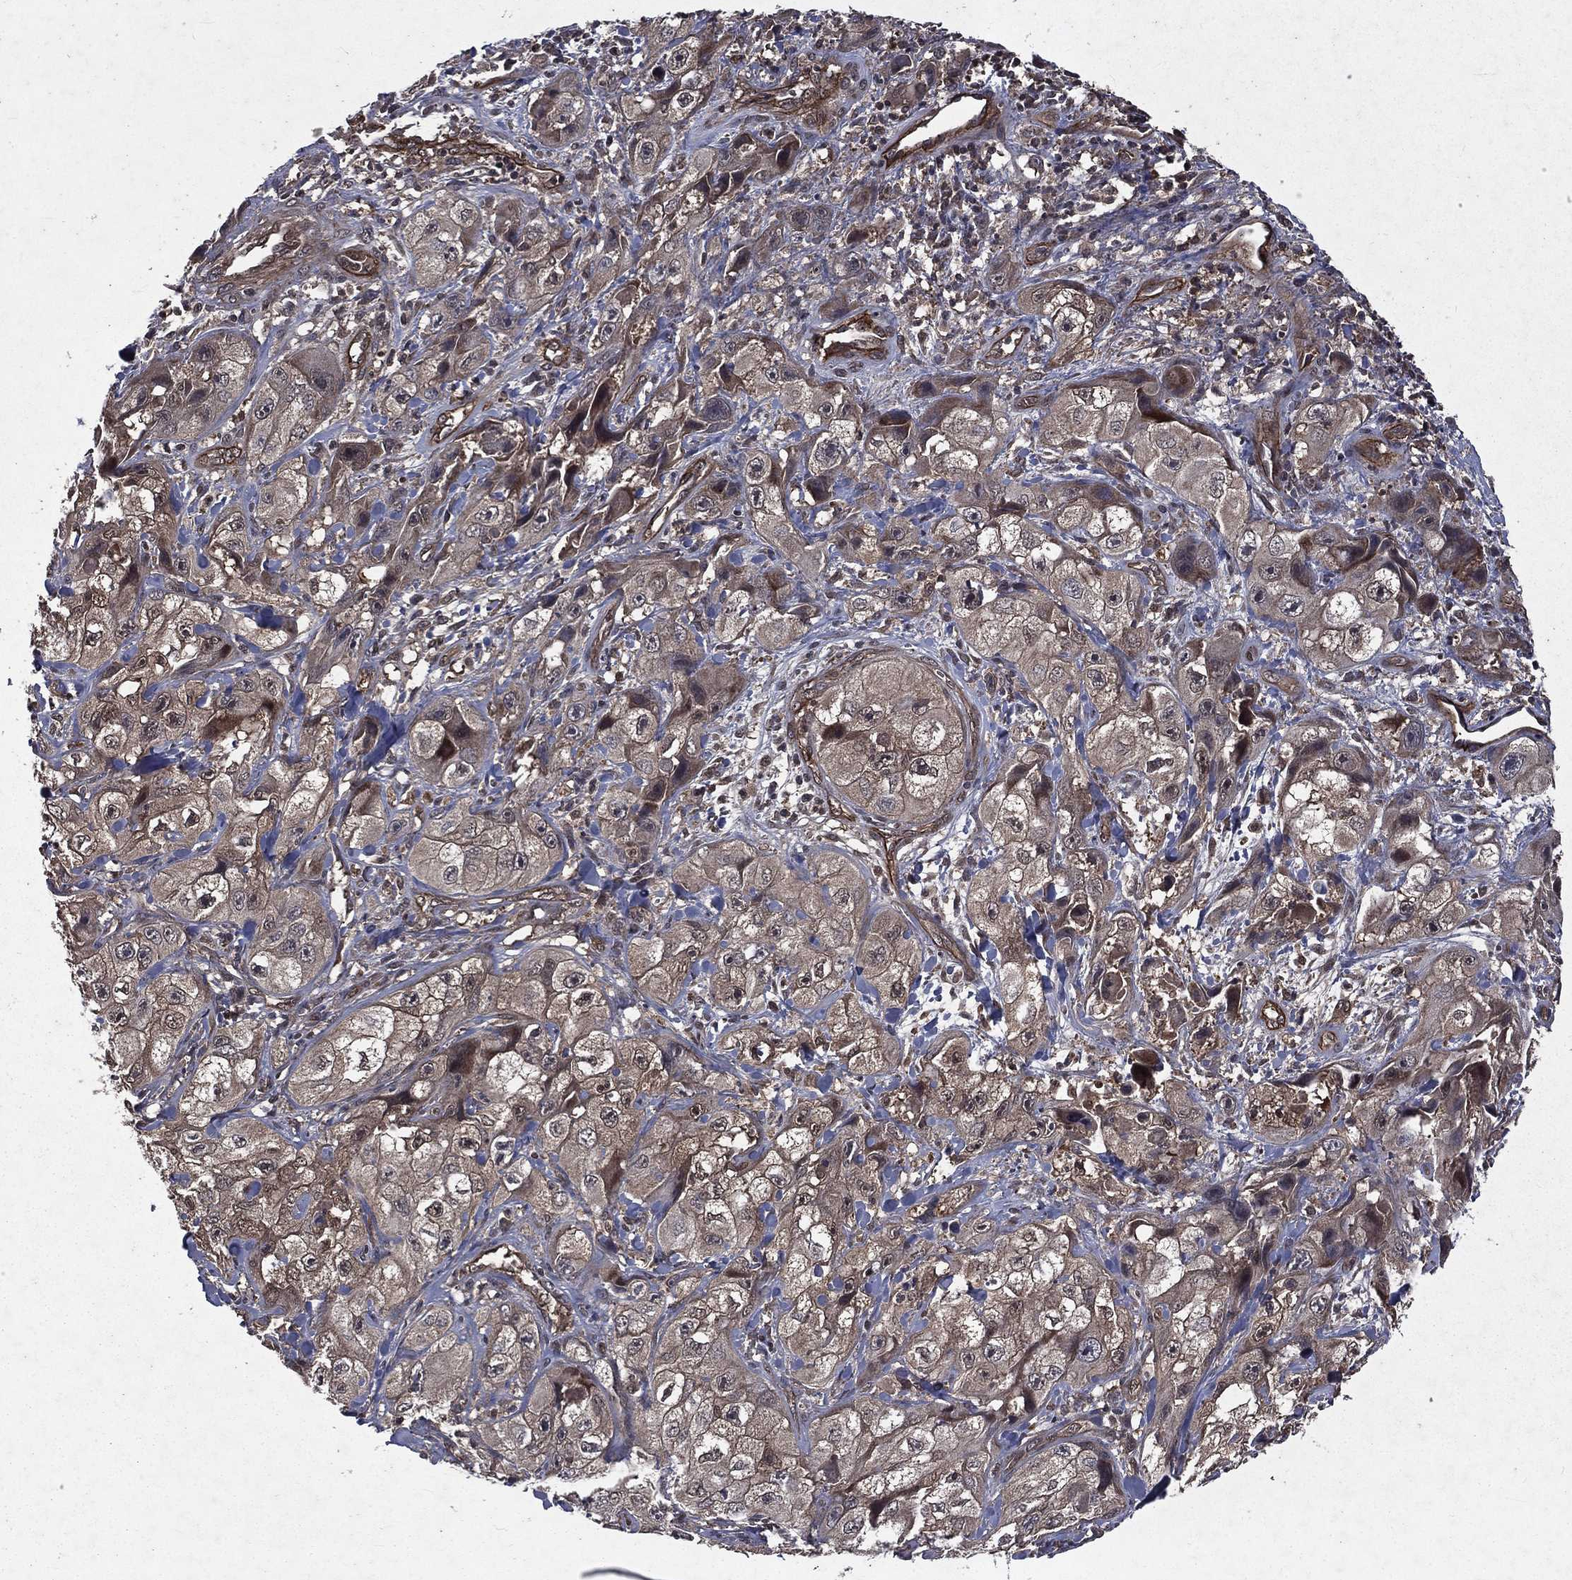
{"staining": {"intensity": "negative", "quantity": "none", "location": "none"}, "tissue": "skin cancer", "cell_type": "Tumor cells", "image_type": "cancer", "snomed": [{"axis": "morphology", "description": "Squamous cell carcinoma, NOS"}, {"axis": "topography", "description": "Skin"}, {"axis": "topography", "description": "Subcutis"}], "caption": "Immunohistochemistry histopathology image of skin squamous cell carcinoma stained for a protein (brown), which reveals no positivity in tumor cells.", "gene": "FGD1", "patient": {"sex": "male", "age": 73}}